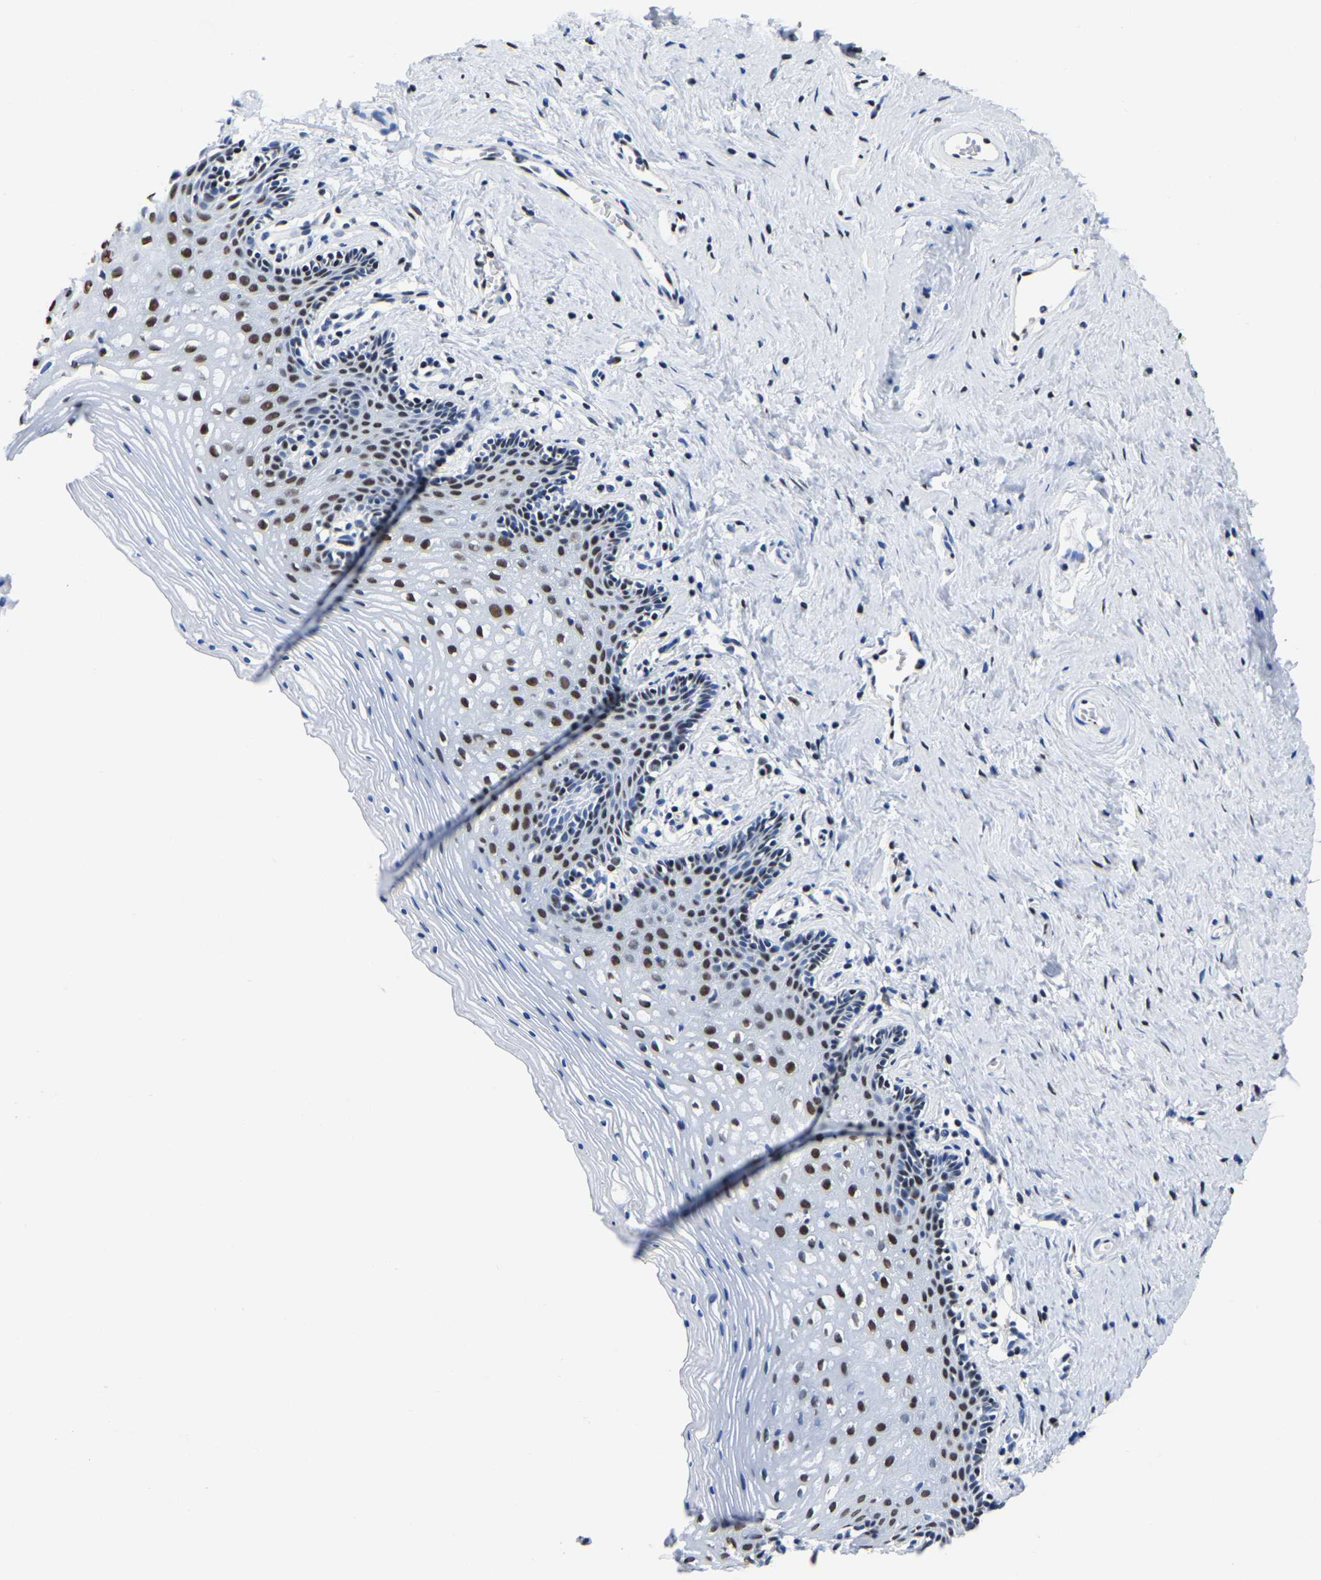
{"staining": {"intensity": "moderate", "quantity": "25%-75%", "location": "nuclear"}, "tissue": "vagina", "cell_type": "Squamous epithelial cells", "image_type": "normal", "snomed": [{"axis": "morphology", "description": "Normal tissue, NOS"}, {"axis": "topography", "description": "Vagina"}], "caption": "IHC image of benign human vagina stained for a protein (brown), which reveals medium levels of moderate nuclear staining in approximately 25%-75% of squamous epithelial cells.", "gene": "UBA1", "patient": {"sex": "female", "age": 32}}